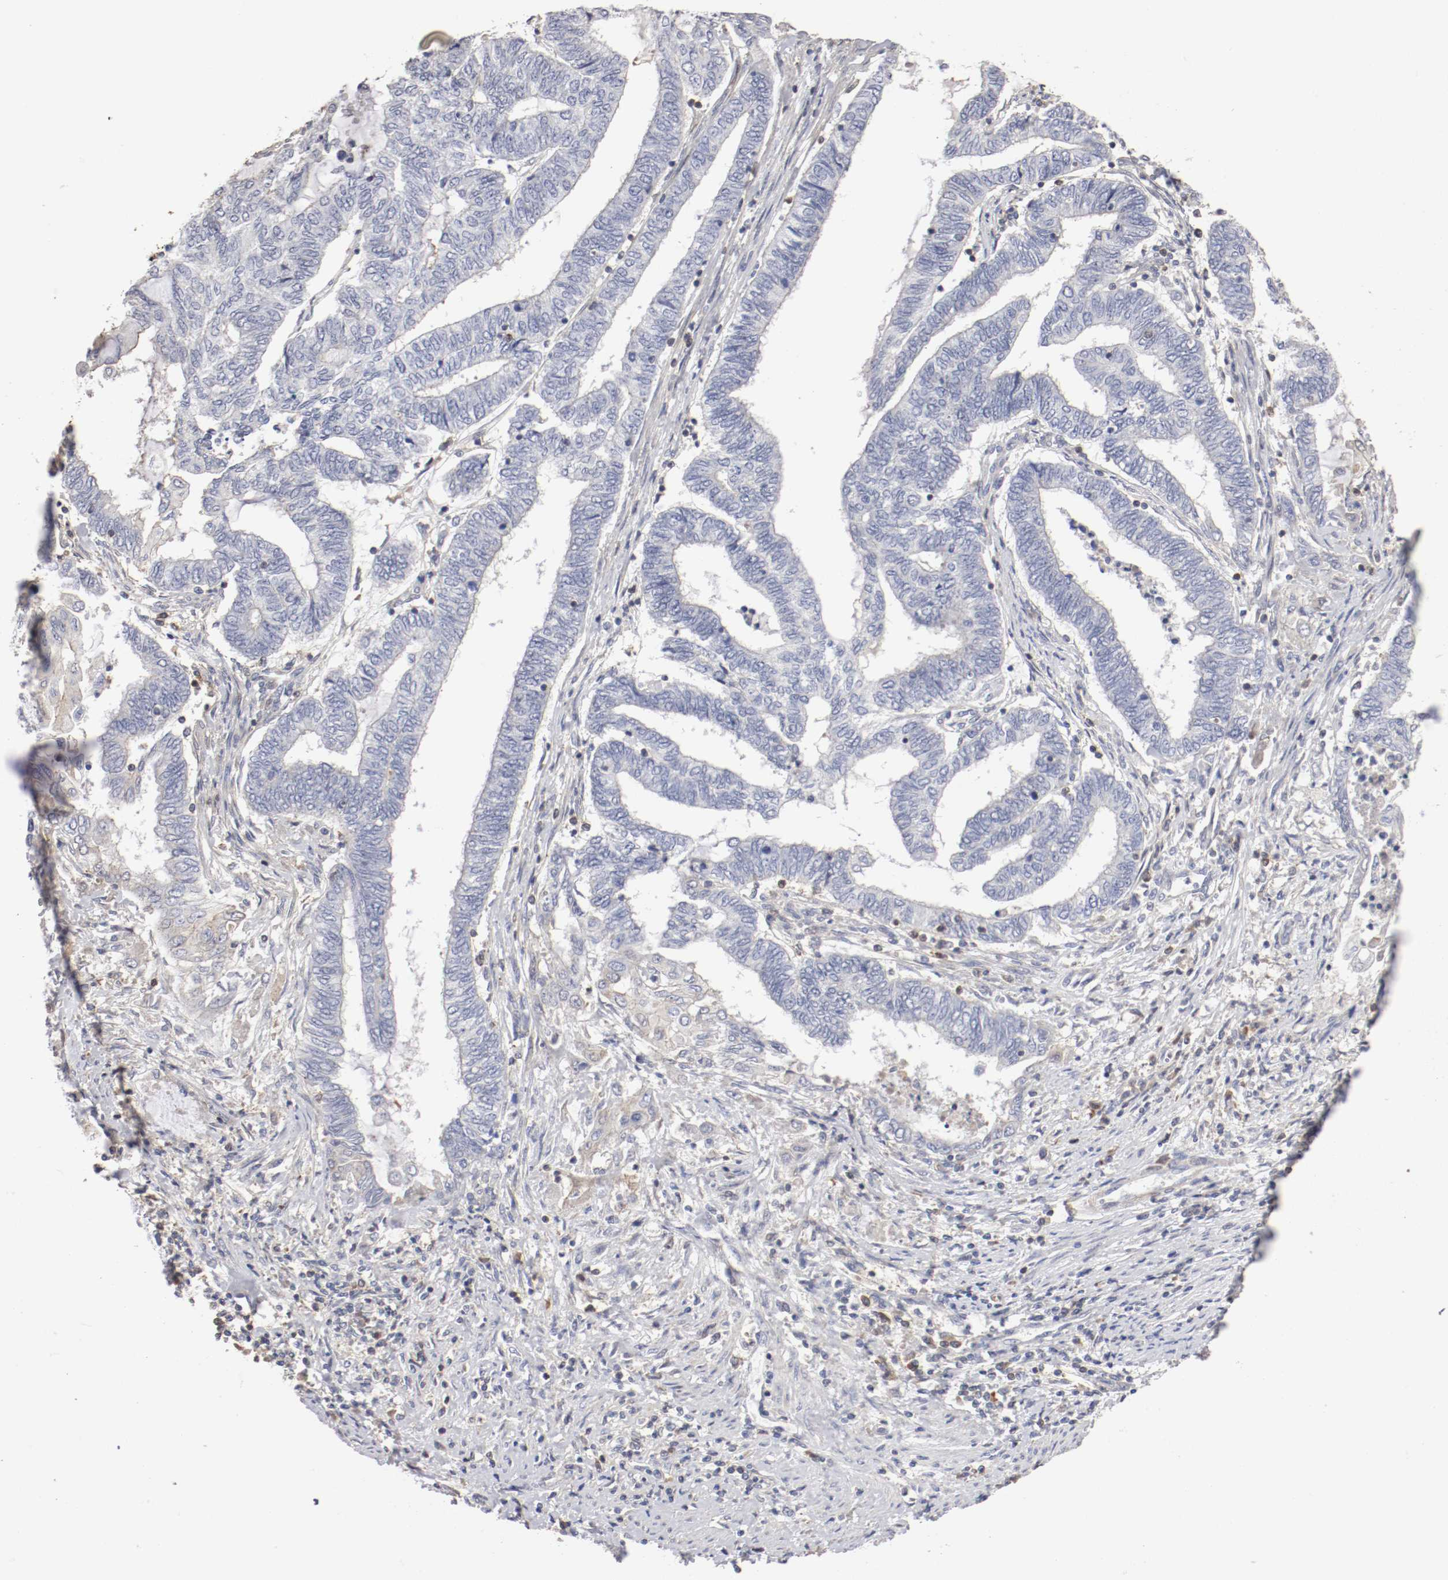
{"staining": {"intensity": "negative", "quantity": "none", "location": "none"}, "tissue": "endometrial cancer", "cell_type": "Tumor cells", "image_type": "cancer", "snomed": [{"axis": "morphology", "description": "Adenocarcinoma, NOS"}, {"axis": "topography", "description": "Uterus"}, {"axis": "topography", "description": "Endometrium"}], "caption": "Immunohistochemical staining of human endometrial cancer (adenocarcinoma) demonstrates no significant expression in tumor cells.", "gene": "CDK6", "patient": {"sex": "female", "age": 70}}